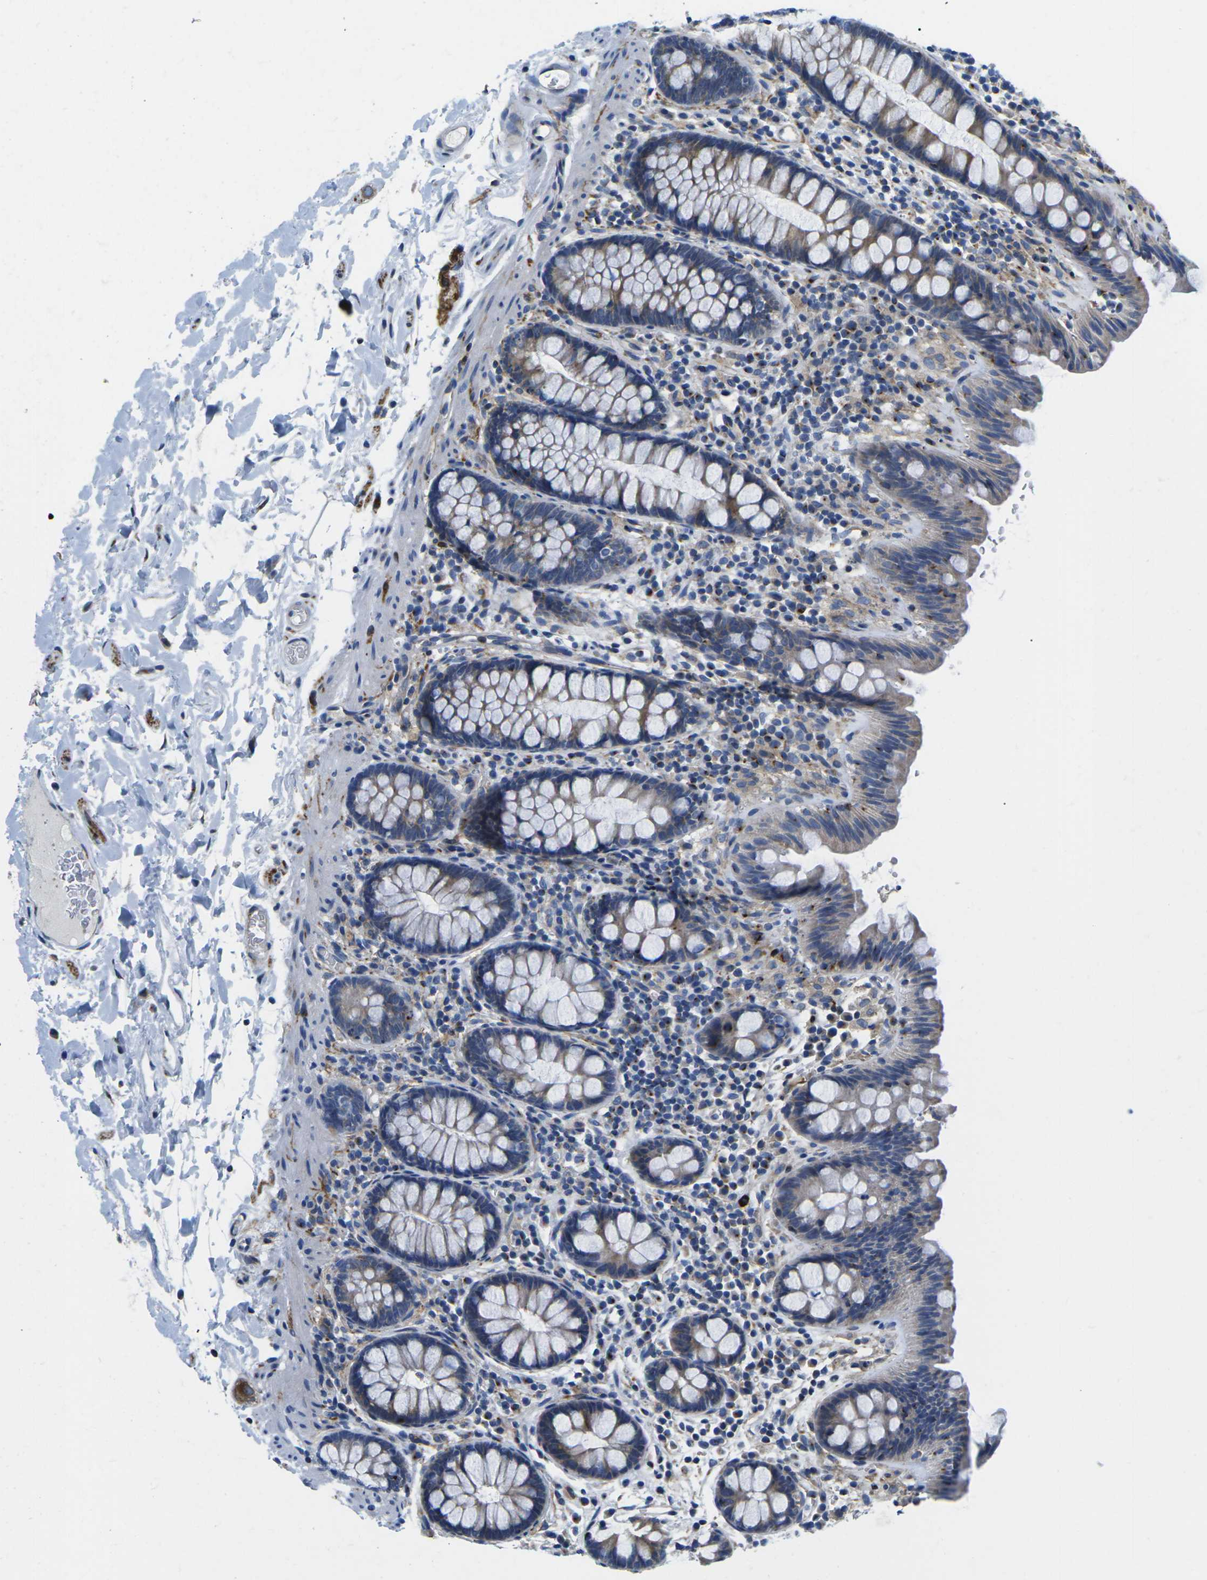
{"staining": {"intensity": "moderate", "quantity": "25%-75%", "location": "cytoplasmic/membranous"}, "tissue": "colon", "cell_type": "Endothelial cells", "image_type": "normal", "snomed": [{"axis": "morphology", "description": "Normal tissue, NOS"}, {"axis": "topography", "description": "Colon"}], "caption": "Moderate cytoplasmic/membranous positivity for a protein is present in approximately 25%-75% of endothelial cells of normal colon using IHC.", "gene": "TMEFF2", "patient": {"sex": "female", "age": 80}}